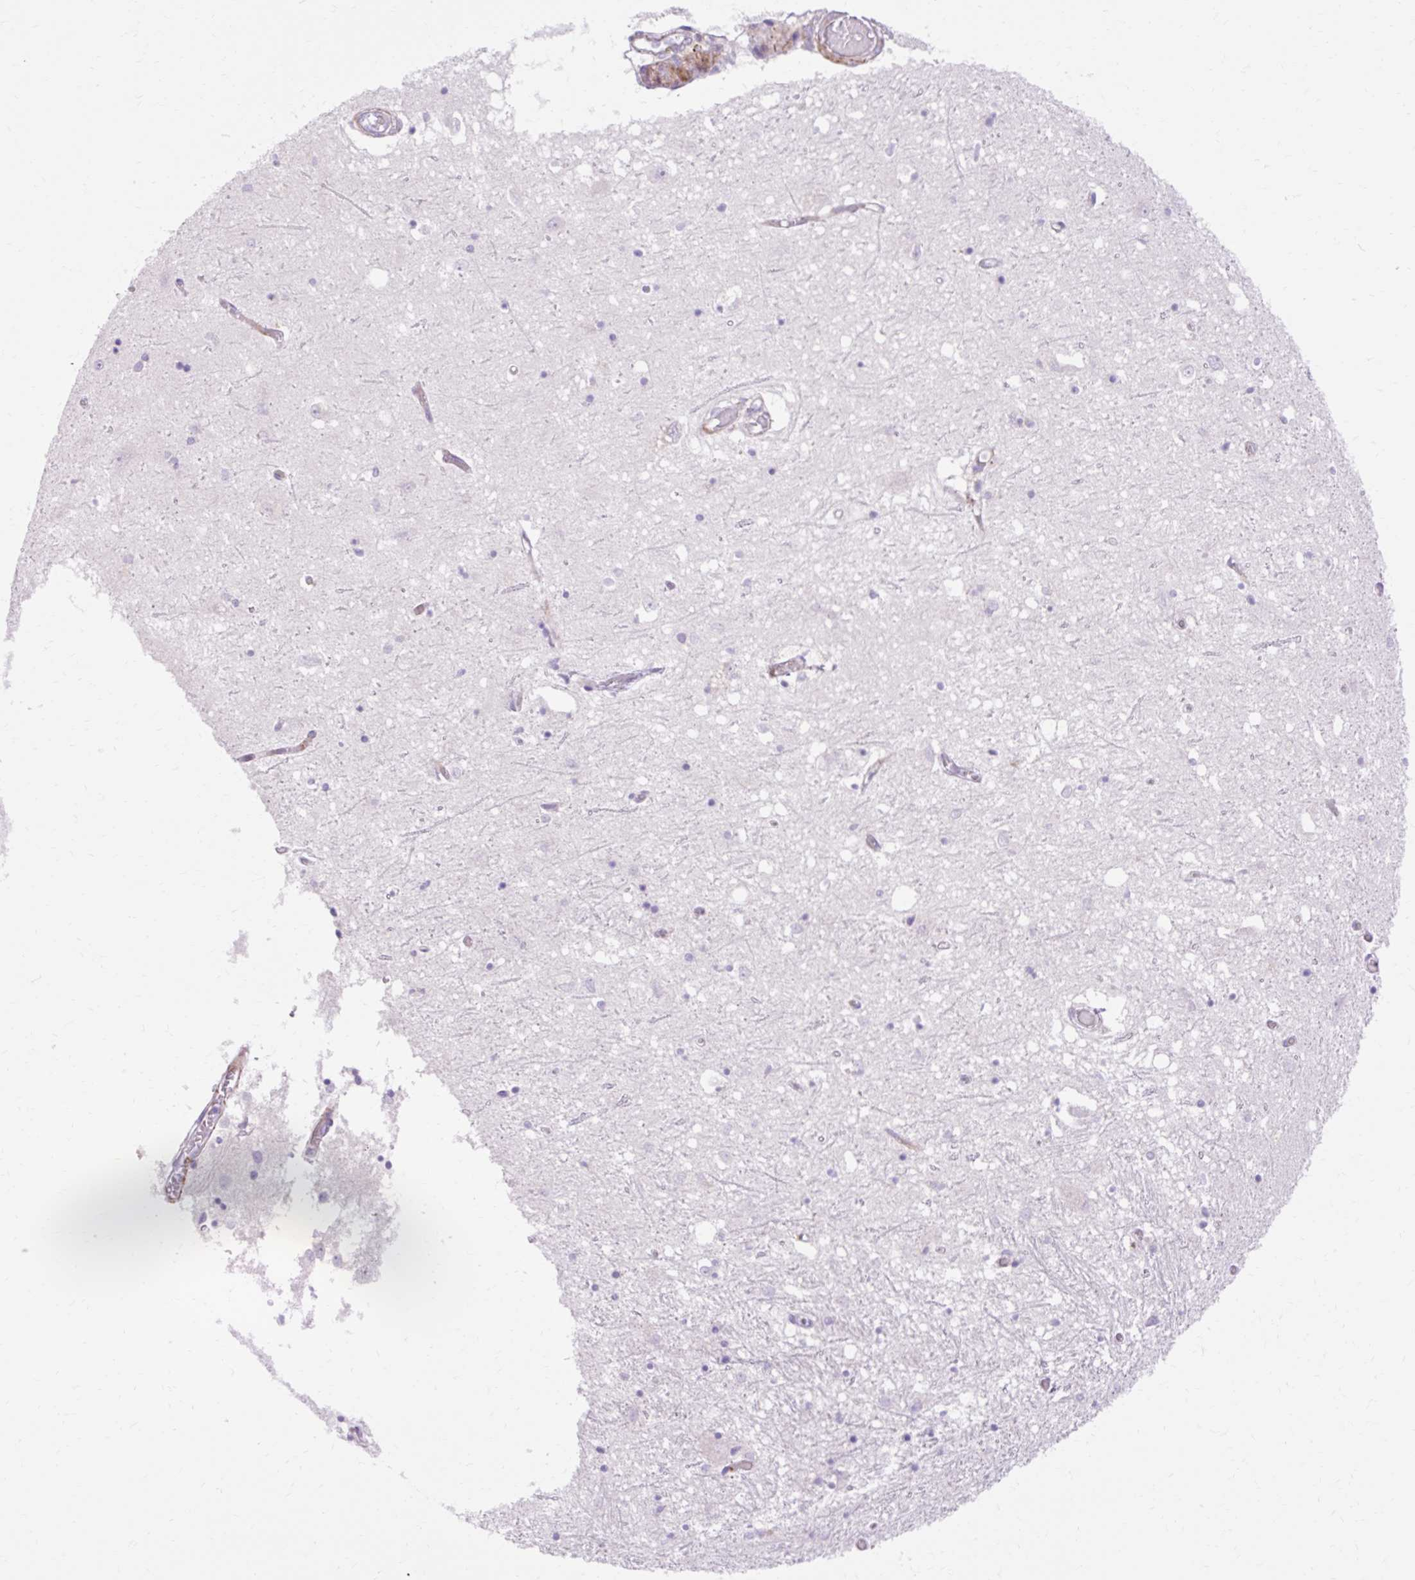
{"staining": {"intensity": "negative", "quantity": "none", "location": "none"}, "tissue": "caudate", "cell_type": "Glial cells", "image_type": "normal", "snomed": [{"axis": "morphology", "description": "Normal tissue, NOS"}, {"axis": "topography", "description": "Lateral ventricle wall"}], "caption": "Immunohistochemistry photomicrograph of unremarkable human caudate stained for a protein (brown), which demonstrates no expression in glial cells. The staining was performed using DAB to visualize the protein expression in brown, while the nuclei were stained in blue with hematoxylin (Magnification: 20x).", "gene": "CORO7", "patient": {"sex": "male", "age": 70}}